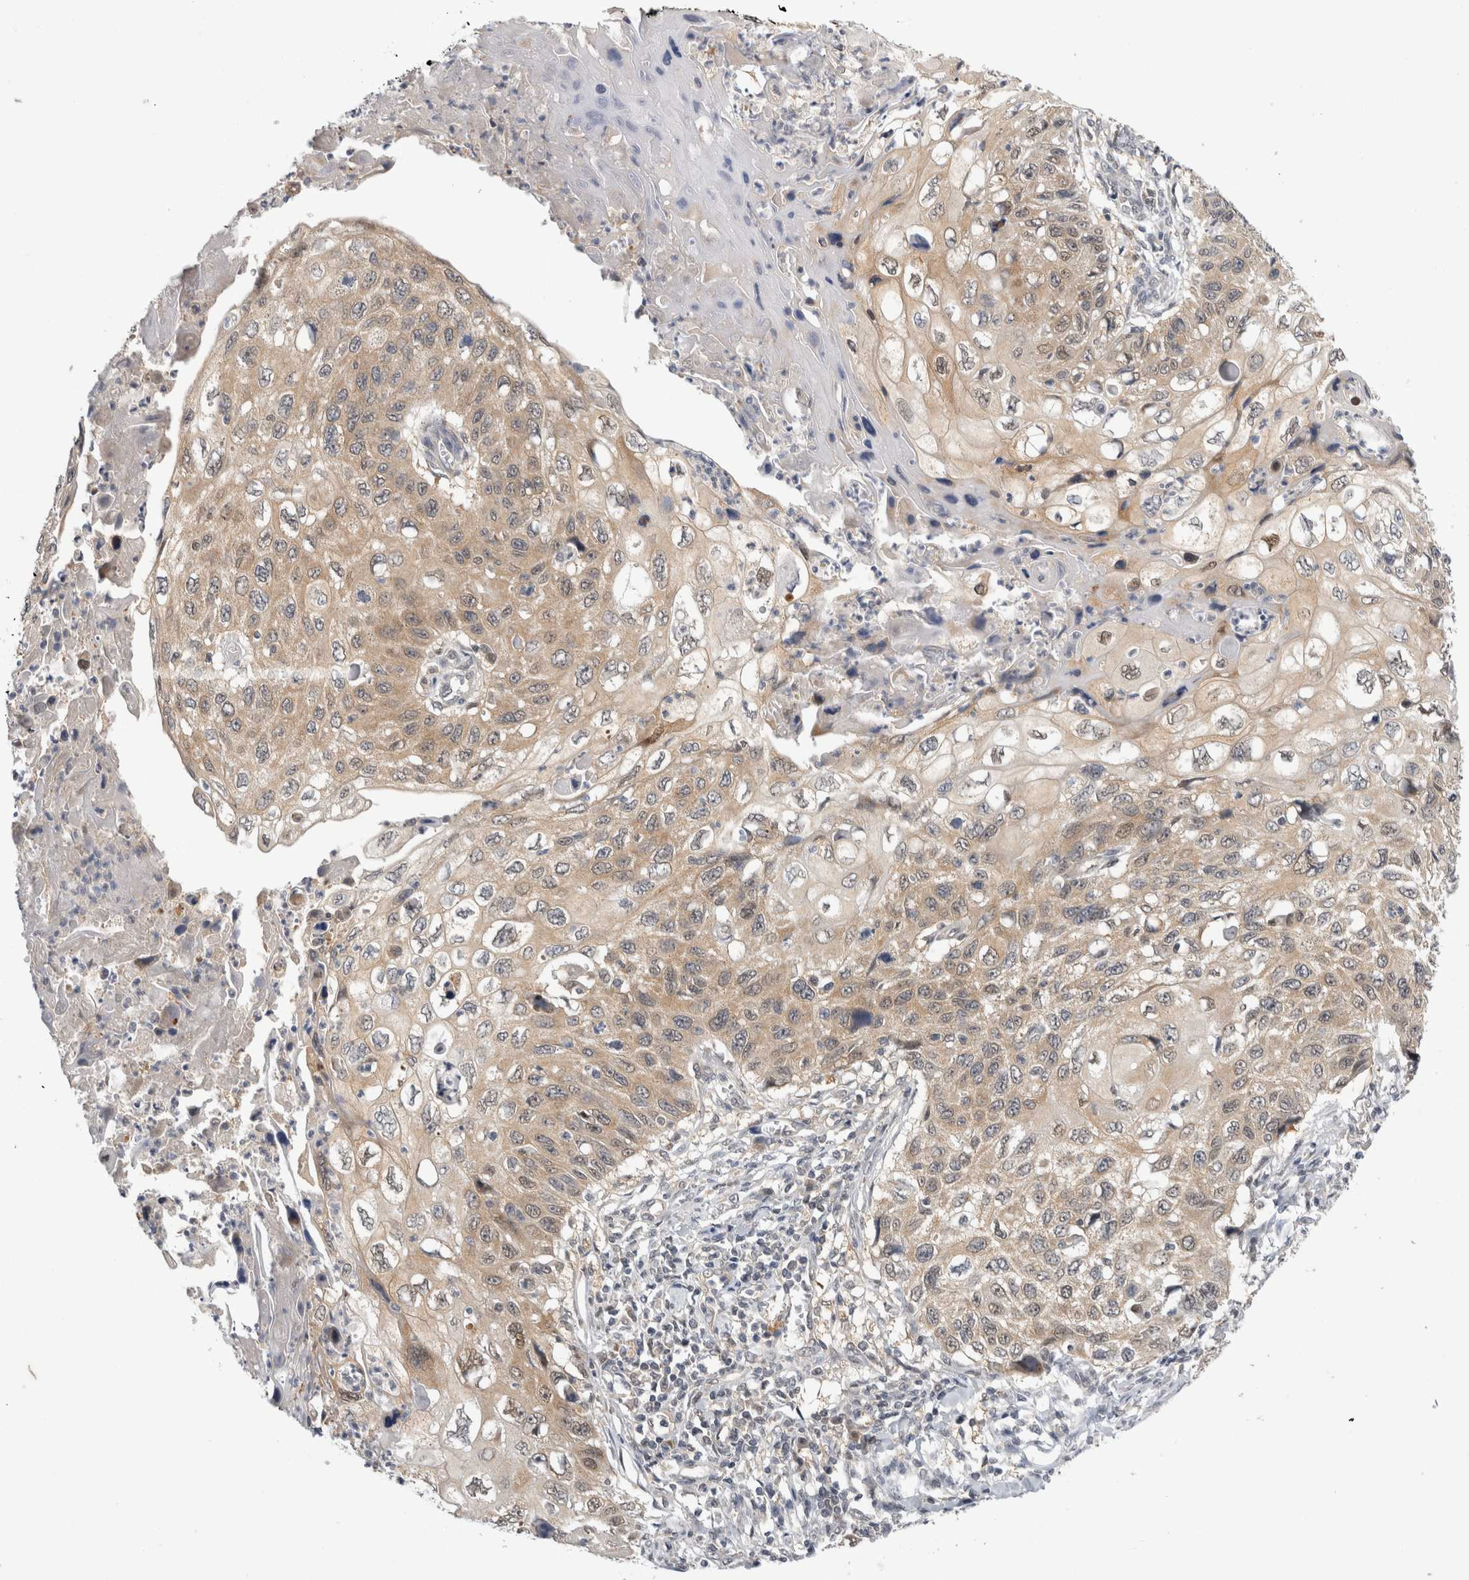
{"staining": {"intensity": "weak", "quantity": ">75%", "location": "cytoplasmic/membranous,nuclear"}, "tissue": "cervical cancer", "cell_type": "Tumor cells", "image_type": "cancer", "snomed": [{"axis": "morphology", "description": "Squamous cell carcinoma, NOS"}, {"axis": "topography", "description": "Cervix"}], "caption": "Brown immunohistochemical staining in squamous cell carcinoma (cervical) exhibits weak cytoplasmic/membranous and nuclear staining in about >75% of tumor cells.", "gene": "PSMB2", "patient": {"sex": "female", "age": 70}}